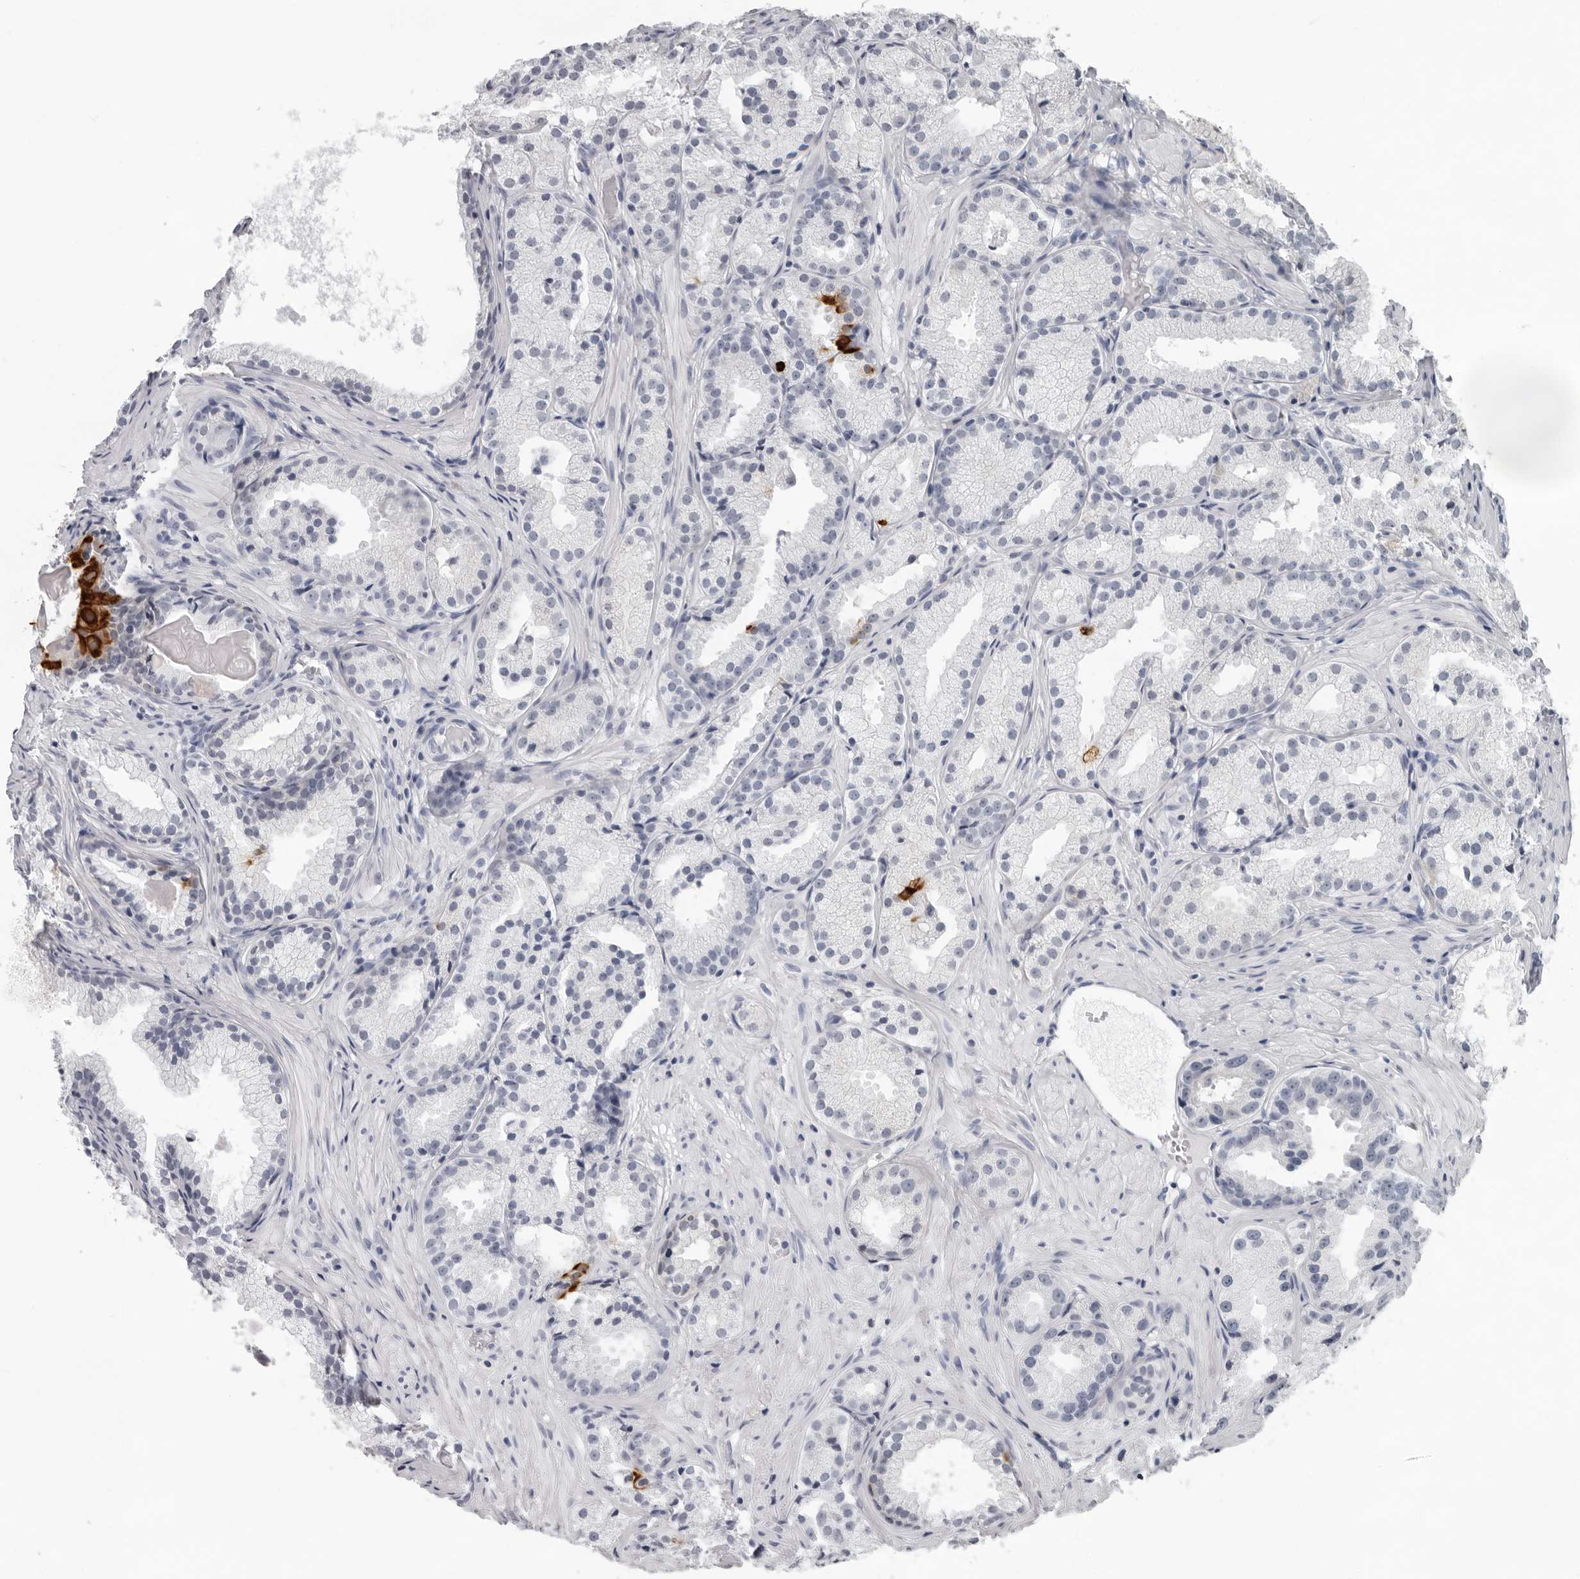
{"staining": {"intensity": "negative", "quantity": "none", "location": "none"}, "tissue": "prostate cancer", "cell_type": "Tumor cells", "image_type": "cancer", "snomed": [{"axis": "morphology", "description": "Adenocarcinoma, Low grade"}, {"axis": "topography", "description": "Prostate"}], "caption": "Immunohistochemical staining of prostate cancer (adenocarcinoma (low-grade)) exhibits no significant staining in tumor cells.", "gene": "CCDC28B", "patient": {"sex": "male", "age": 88}}